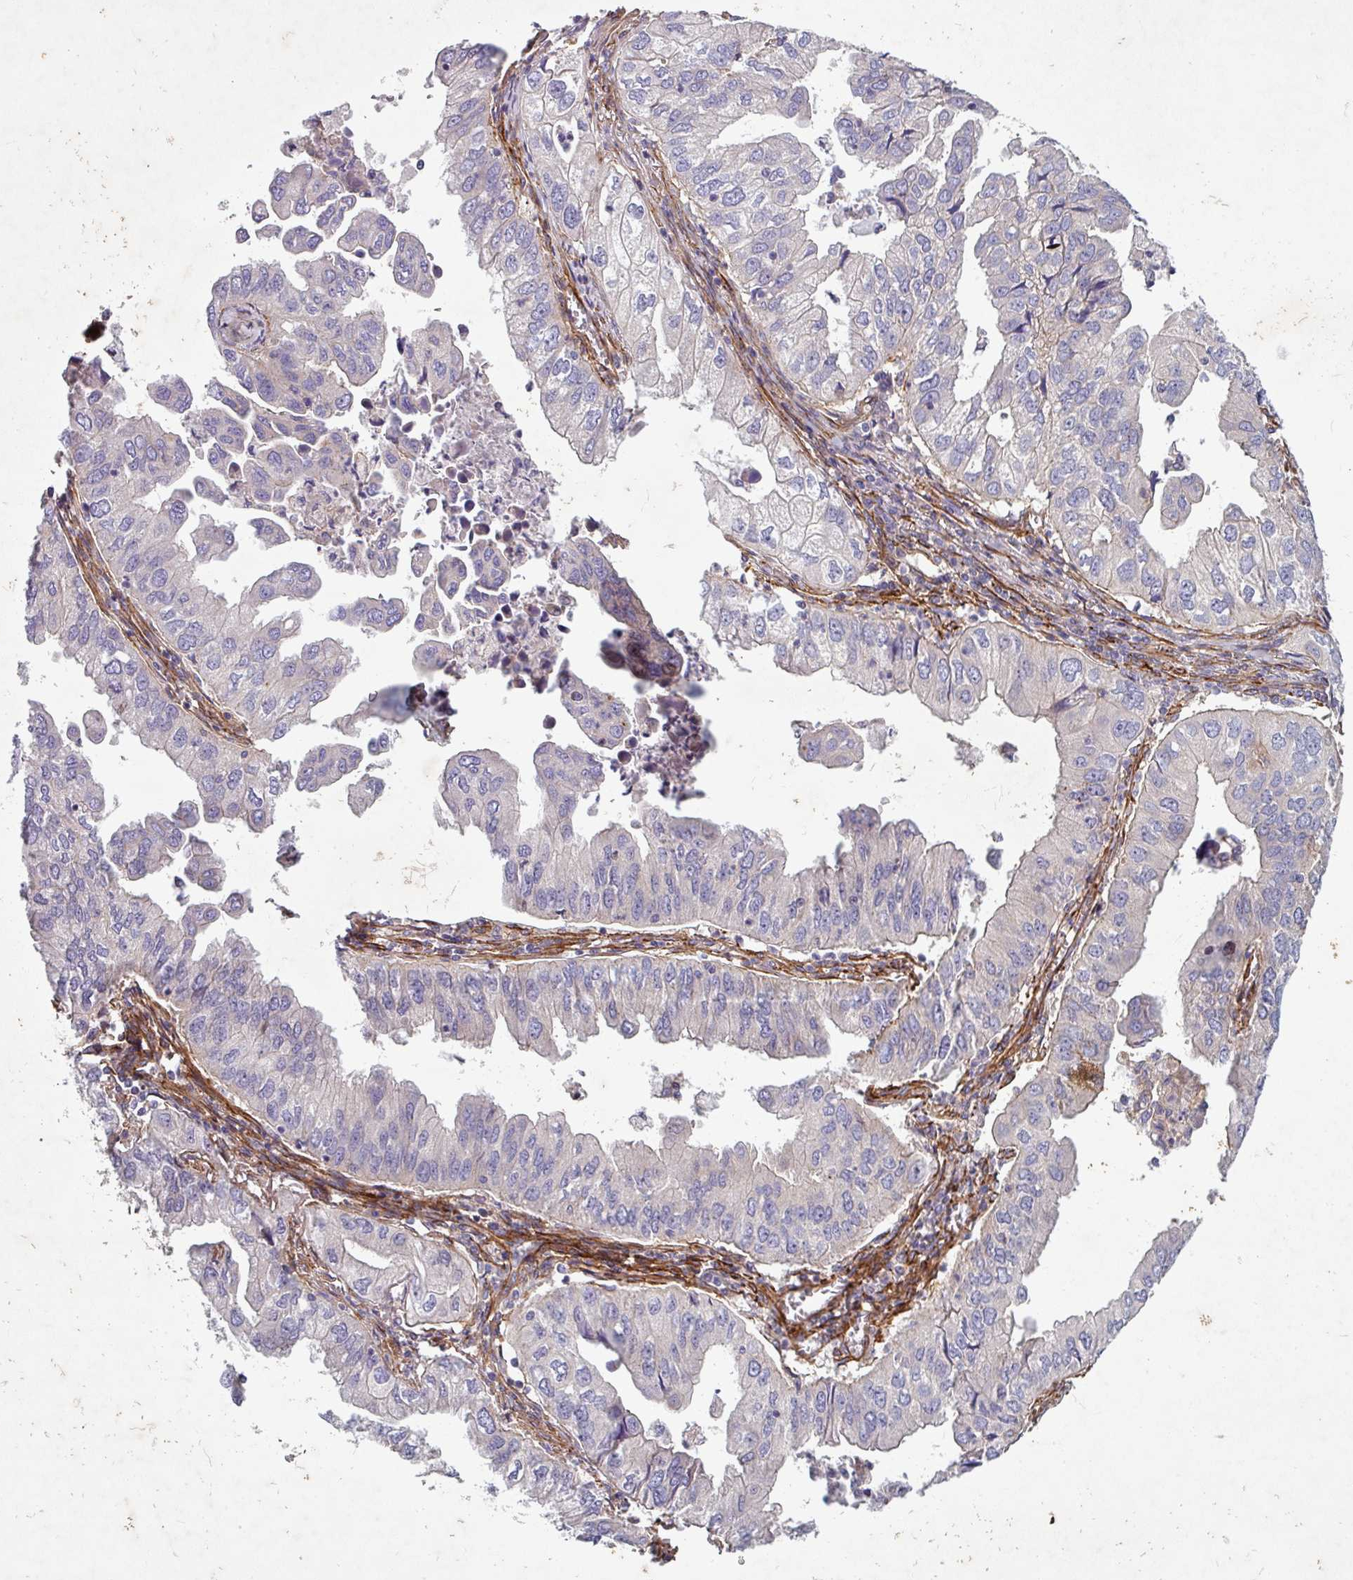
{"staining": {"intensity": "negative", "quantity": "none", "location": "none"}, "tissue": "lung cancer", "cell_type": "Tumor cells", "image_type": "cancer", "snomed": [{"axis": "morphology", "description": "Adenocarcinoma, NOS"}, {"axis": "topography", "description": "Lung"}], "caption": "A histopathology image of lung cancer (adenocarcinoma) stained for a protein exhibits no brown staining in tumor cells.", "gene": "ATP2C2", "patient": {"sex": "male", "age": 48}}